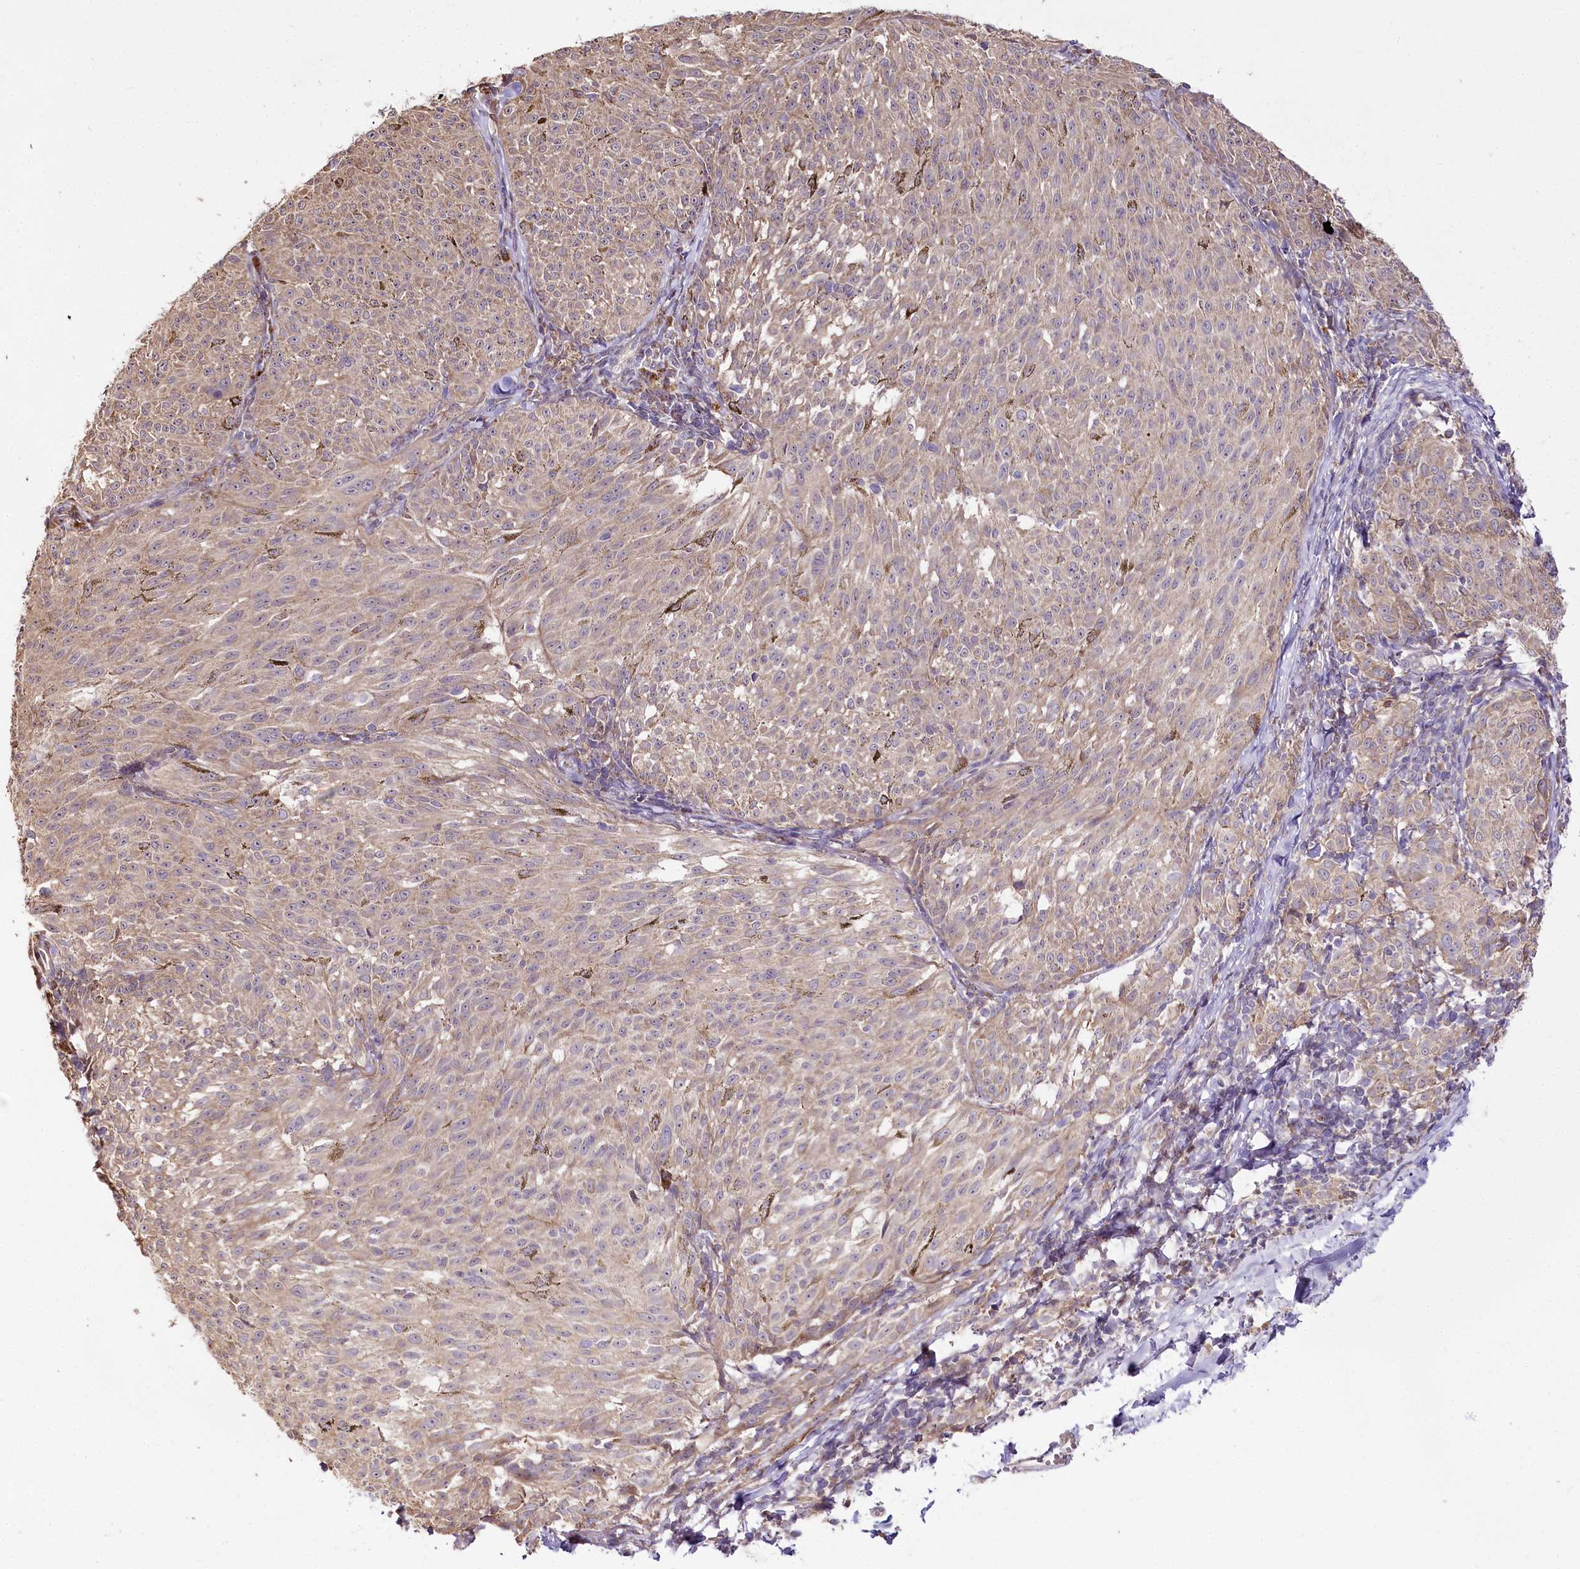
{"staining": {"intensity": "weak", "quantity": "25%-75%", "location": "cytoplasmic/membranous"}, "tissue": "melanoma", "cell_type": "Tumor cells", "image_type": "cancer", "snomed": [{"axis": "morphology", "description": "Malignant melanoma, NOS"}, {"axis": "topography", "description": "Skin"}], "caption": "Malignant melanoma tissue reveals weak cytoplasmic/membranous expression in about 25%-75% of tumor cells, visualized by immunohistochemistry. (DAB IHC with brightfield microscopy, high magnification).", "gene": "ZNF226", "patient": {"sex": "female", "age": 72}}